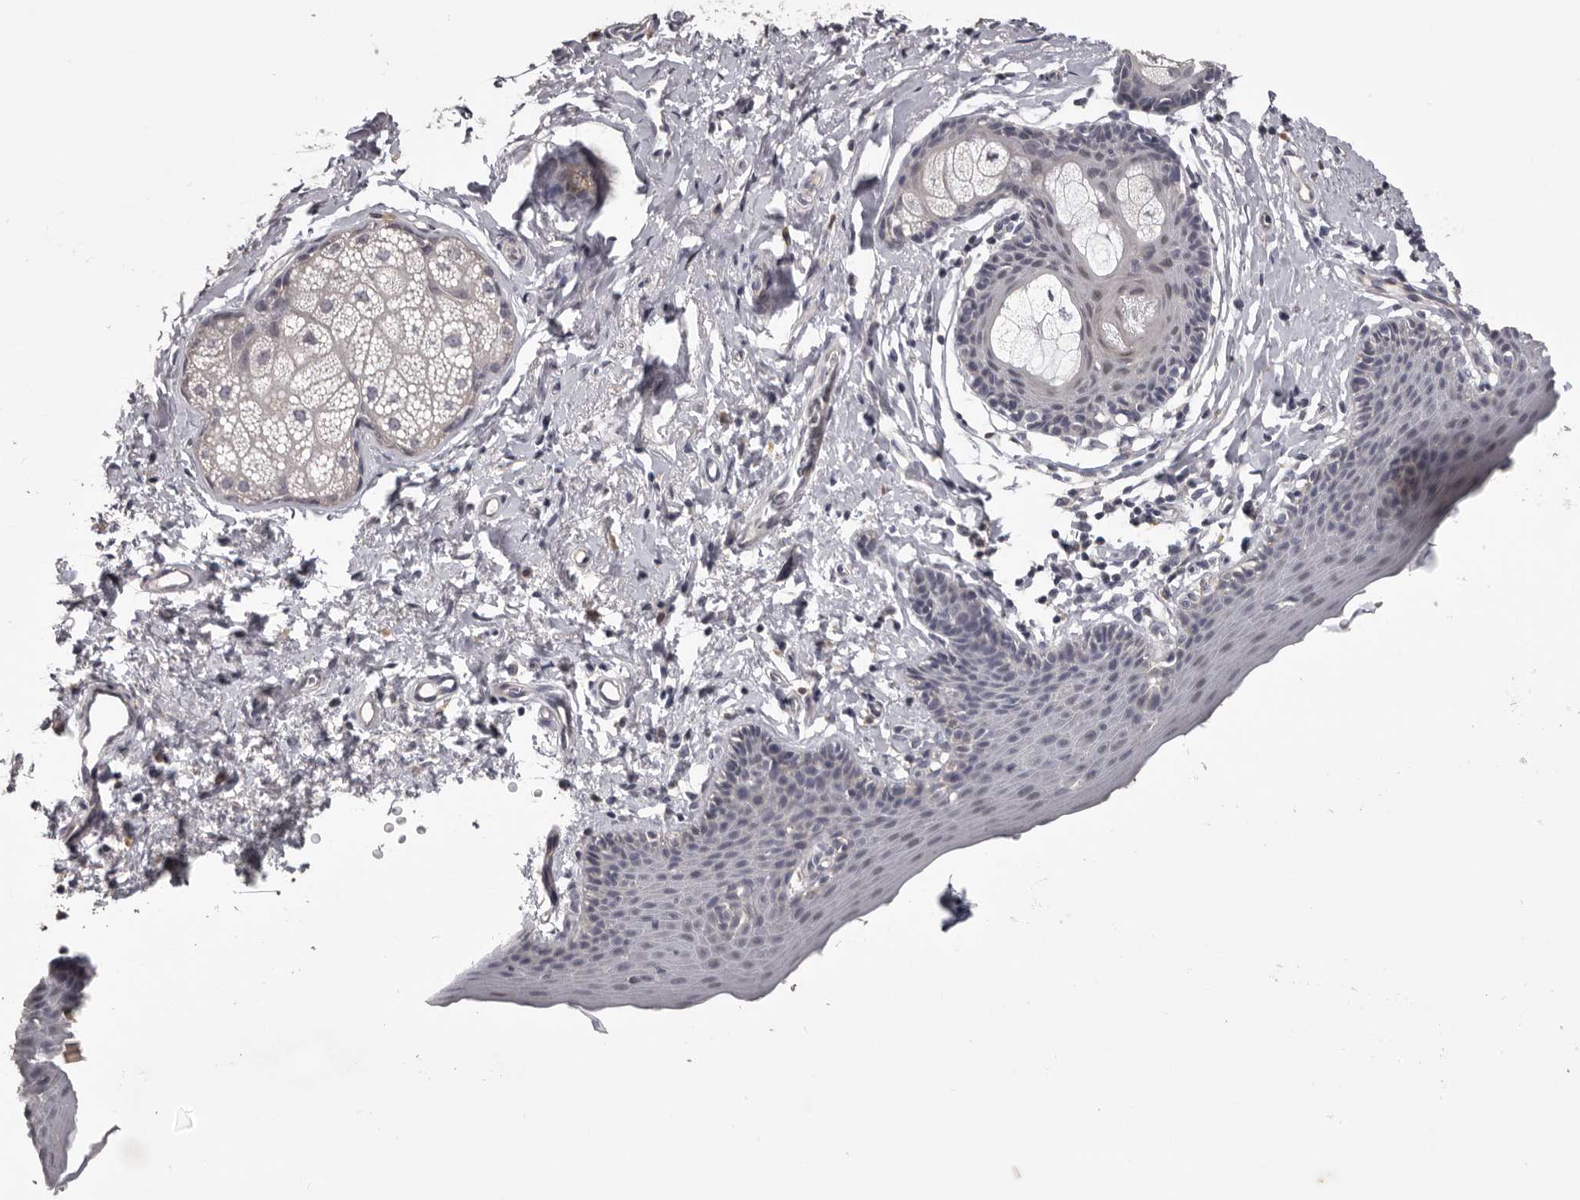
{"staining": {"intensity": "weak", "quantity": "<25%", "location": "cytoplasmic/membranous"}, "tissue": "skin", "cell_type": "Epidermal cells", "image_type": "normal", "snomed": [{"axis": "morphology", "description": "Normal tissue, NOS"}, {"axis": "topography", "description": "Vulva"}], "caption": "This is an immunohistochemistry micrograph of unremarkable skin. There is no positivity in epidermal cells.", "gene": "LPAR6", "patient": {"sex": "female", "age": 66}}